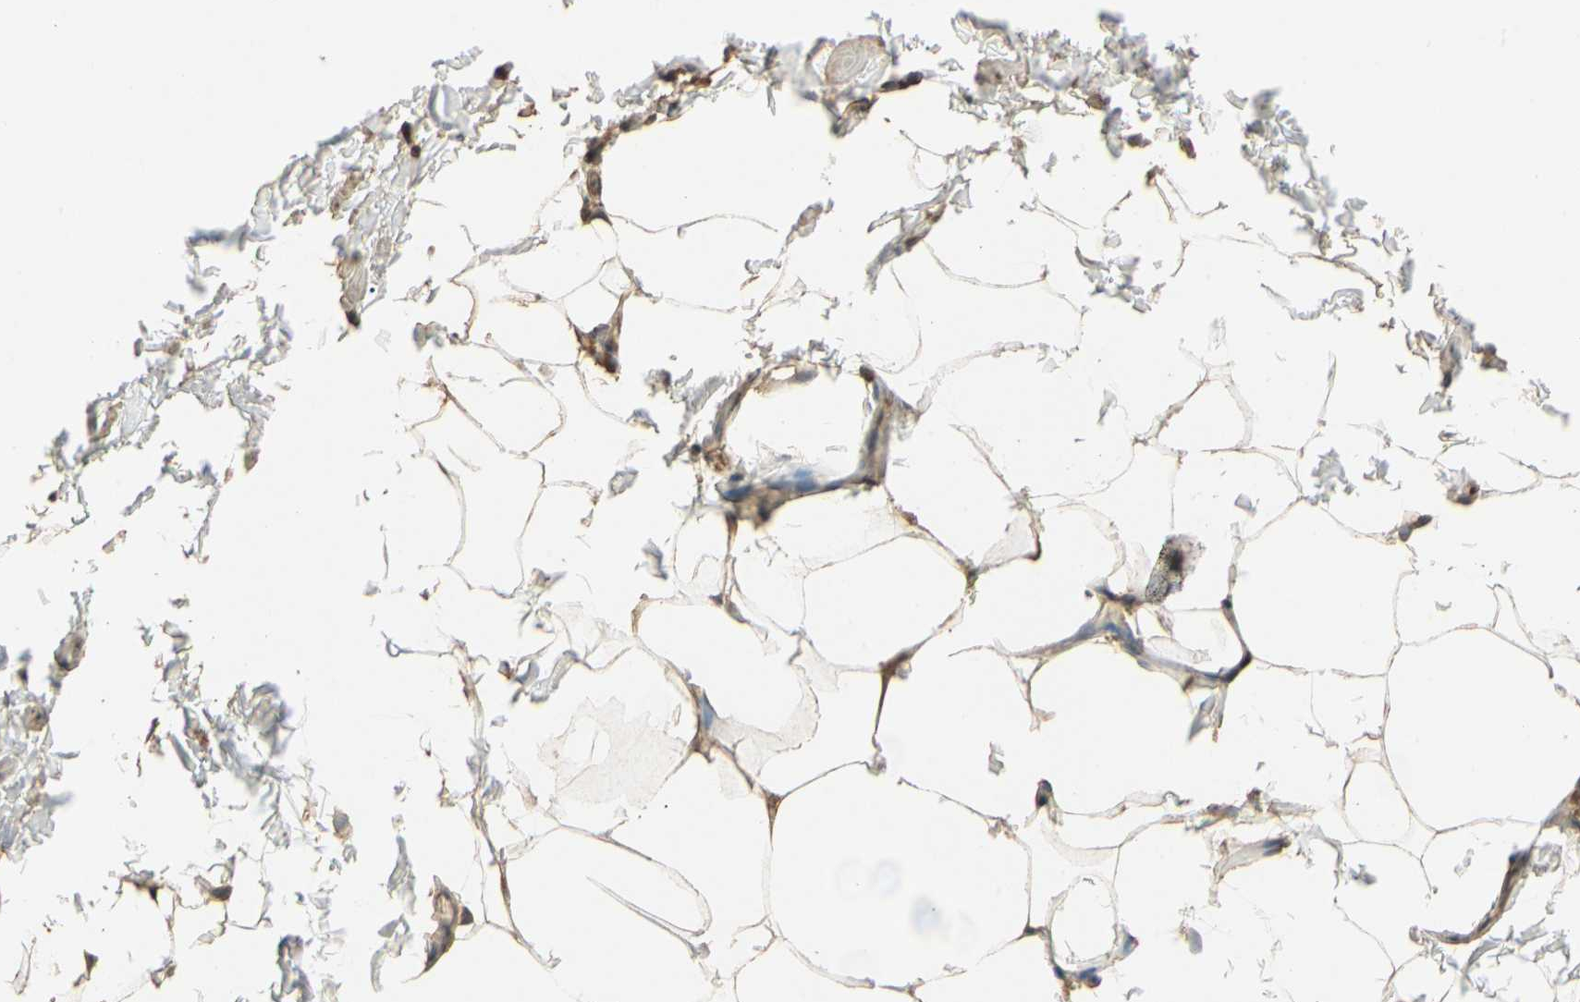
{"staining": {"intensity": "weak", "quantity": "25%-75%", "location": "cytoplasmic/membranous"}, "tissue": "adipose tissue", "cell_type": "Adipocytes", "image_type": "normal", "snomed": [{"axis": "morphology", "description": "Normal tissue, NOS"}, {"axis": "topography", "description": "Vascular tissue"}], "caption": "Approximately 25%-75% of adipocytes in unremarkable human adipose tissue show weak cytoplasmic/membranous protein staining as visualized by brown immunohistochemical staining.", "gene": "CCT7", "patient": {"sex": "male", "age": 41}}